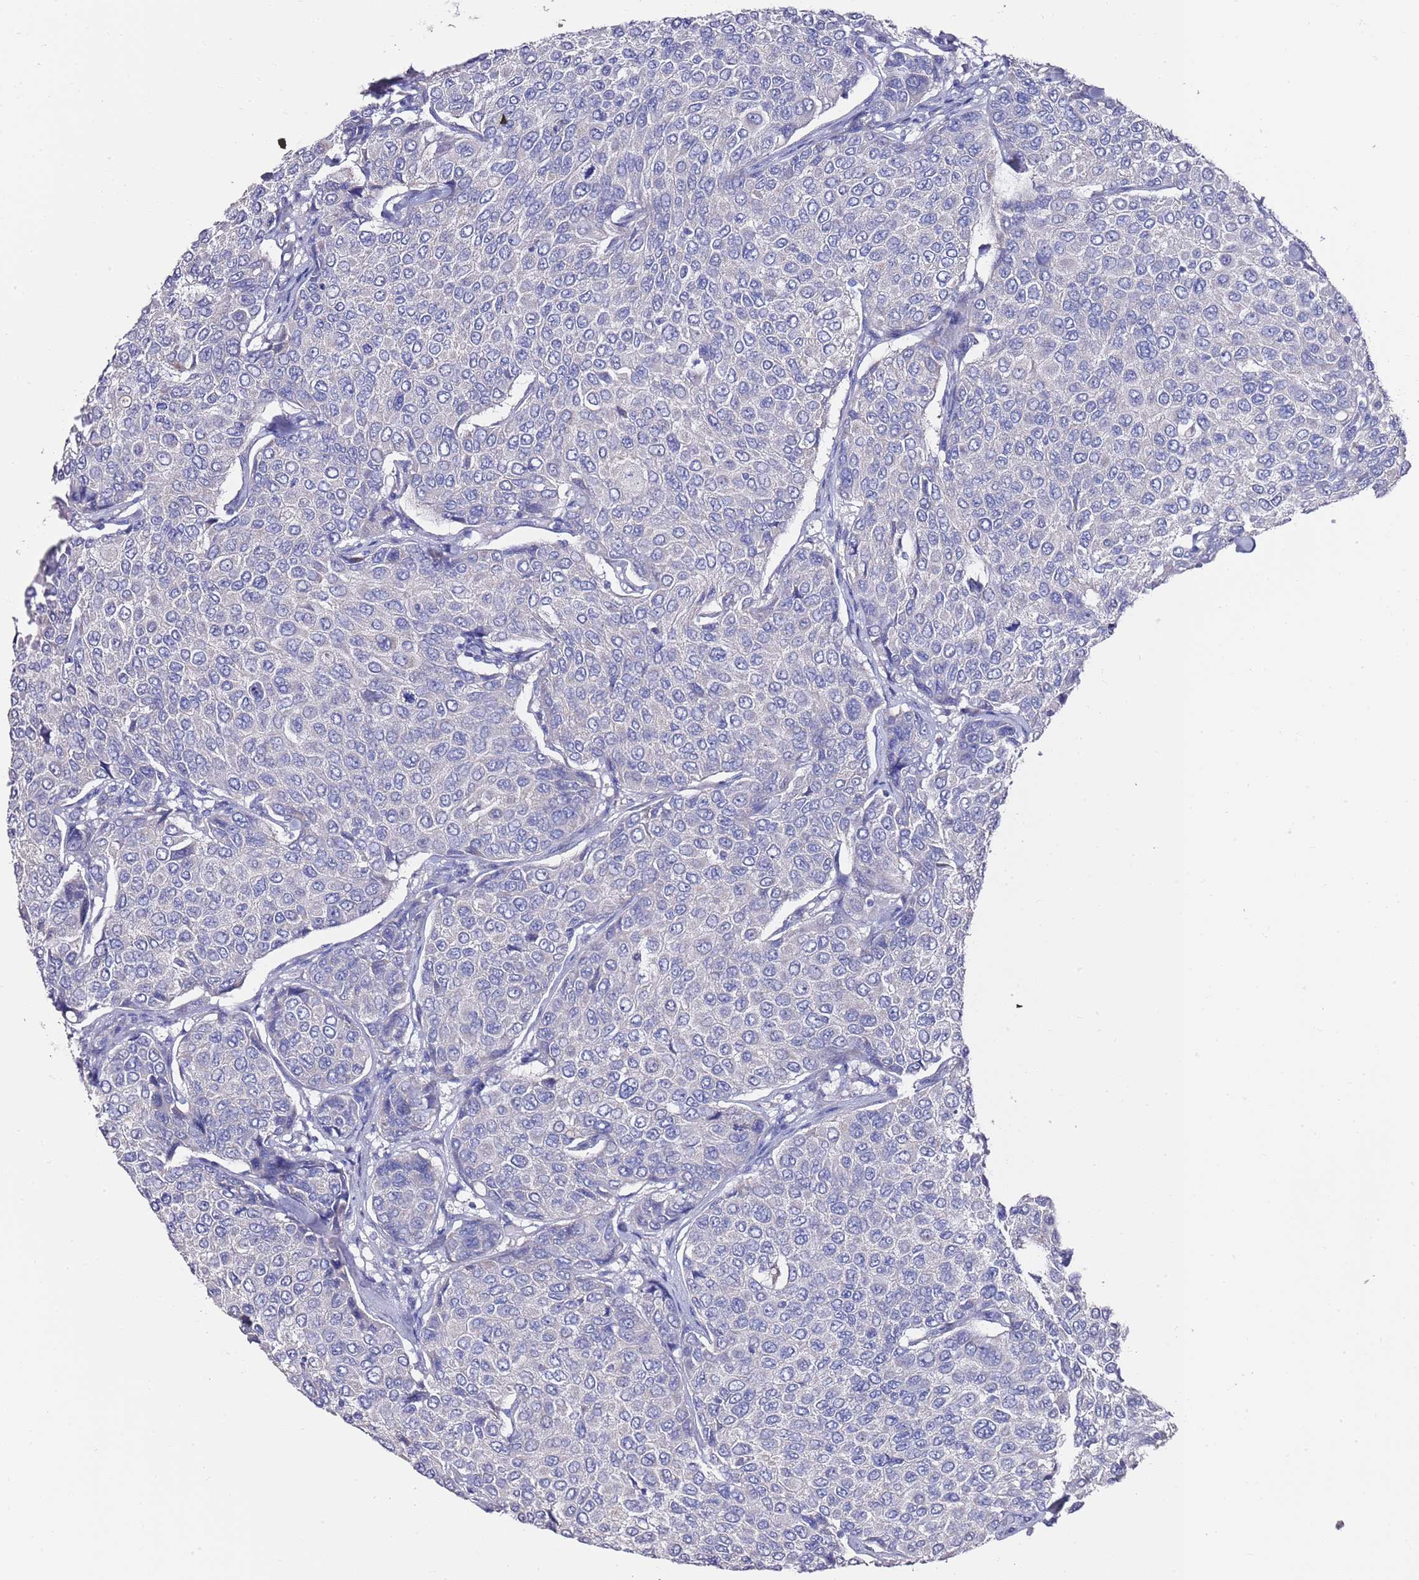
{"staining": {"intensity": "negative", "quantity": "none", "location": "none"}, "tissue": "breast cancer", "cell_type": "Tumor cells", "image_type": "cancer", "snomed": [{"axis": "morphology", "description": "Duct carcinoma"}, {"axis": "topography", "description": "Breast"}], "caption": "Immunohistochemistry histopathology image of neoplastic tissue: human breast invasive ductal carcinoma stained with DAB (3,3'-diaminobenzidine) exhibits no significant protein expression in tumor cells.", "gene": "MYBPC3", "patient": {"sex": "female", "age": 55}}